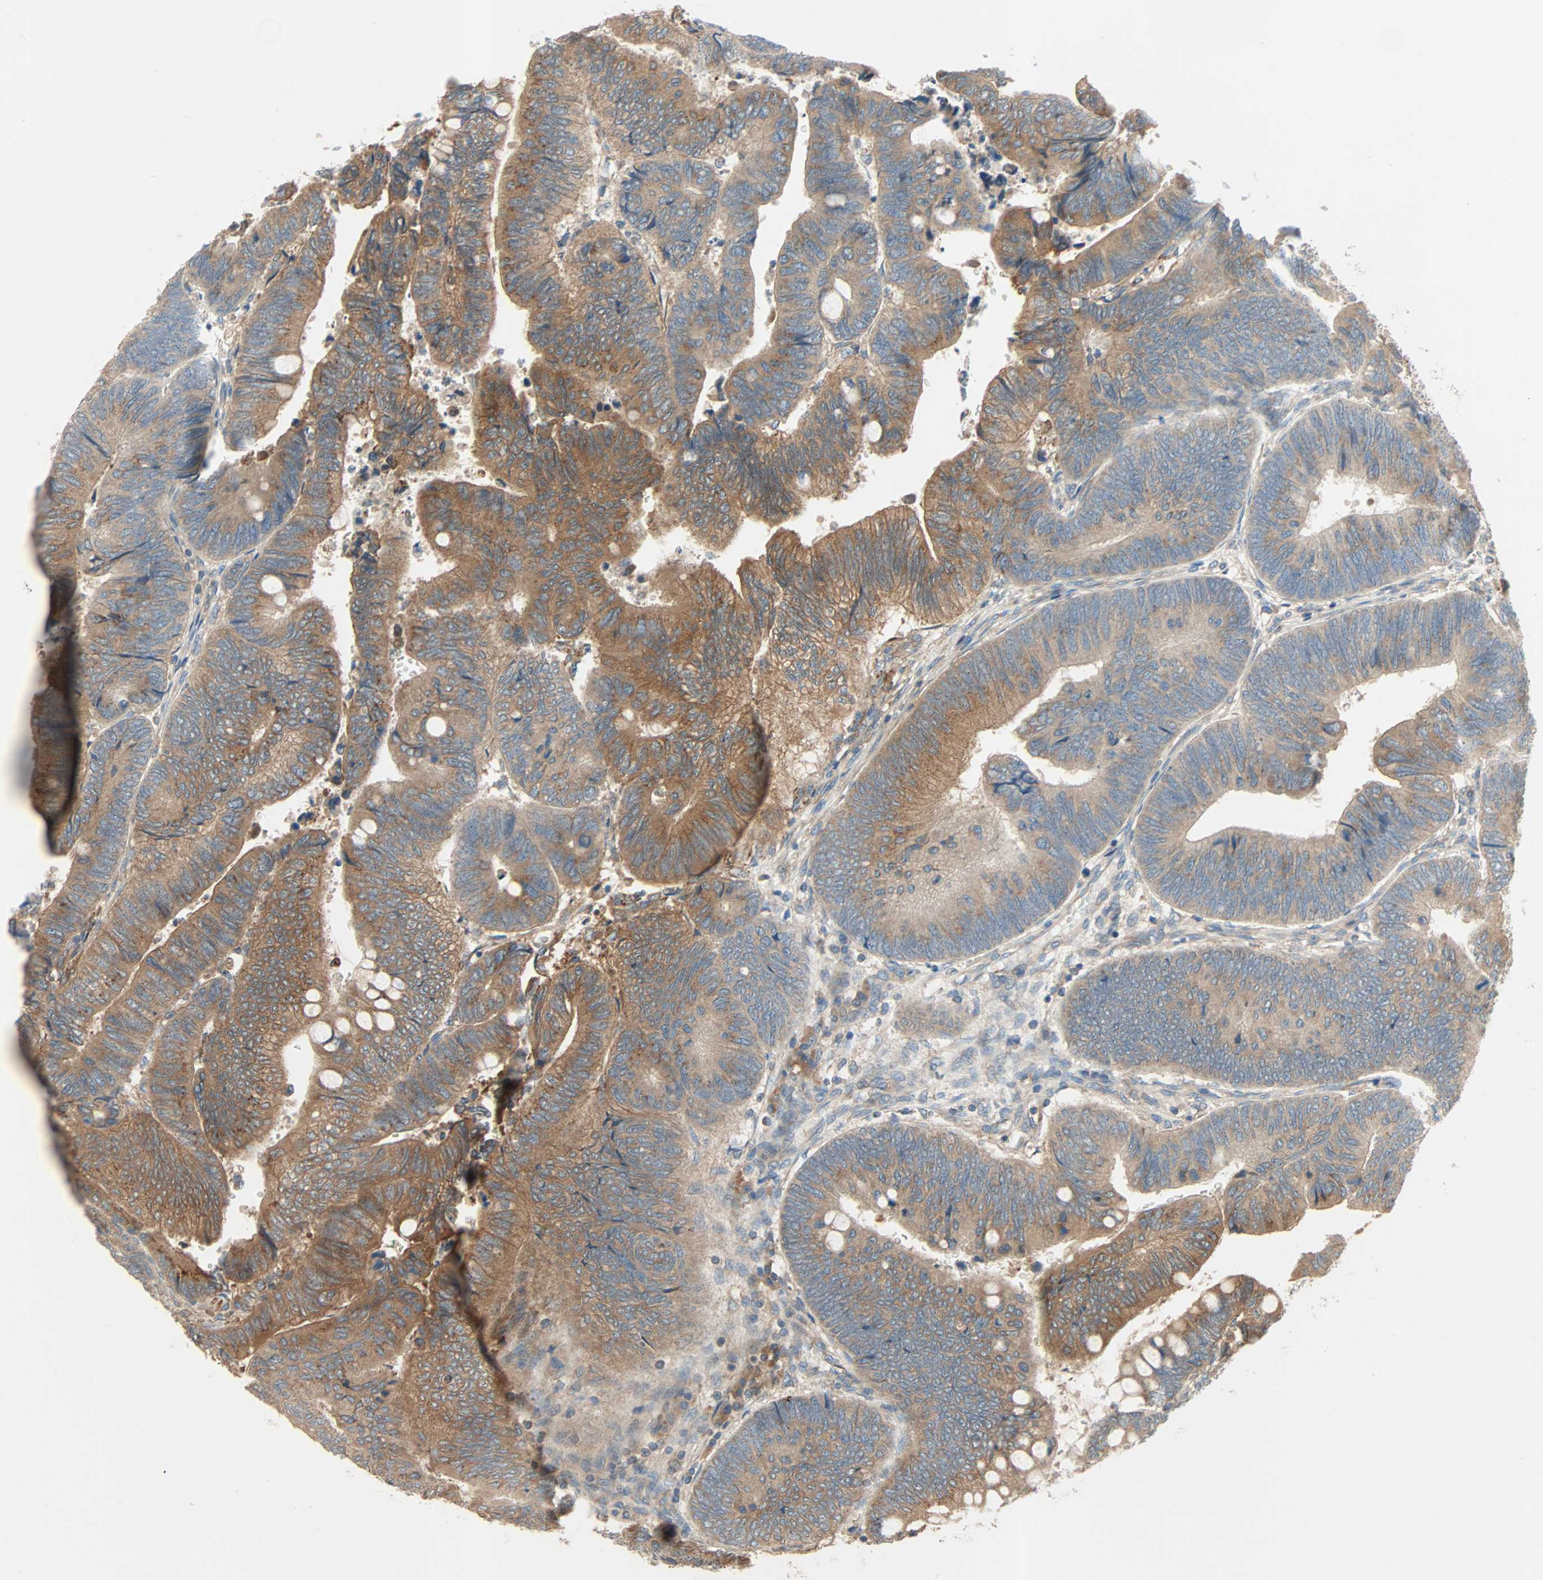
{"staining": {"intensity": "moderate", "quantity": ">75%", "location": "cytoplasmic/membranous"}, "tissue": "colorectal cancer", "cell_type": "Tumor cells", "image_type": "cancer", "snomed": [{"axis": "morphology", "description": "Normal tissue, NOS"}, {"axis": "morphology", "description": "Adenocarcinoma, NOS"}, {"axis": "topography", "description": "Rectum"}, {"axis": "topography", "description": "Peripheral nerve tissue"}], "caption": "Colorectal cancer (adenocarcinoma) stained for a protein (brown) shows moderate cytoplasmic/membranous positive staining in about >75% of tumor cells.", "gene": "XYLT1", "patient": {"sex": "male", "age": 92}}